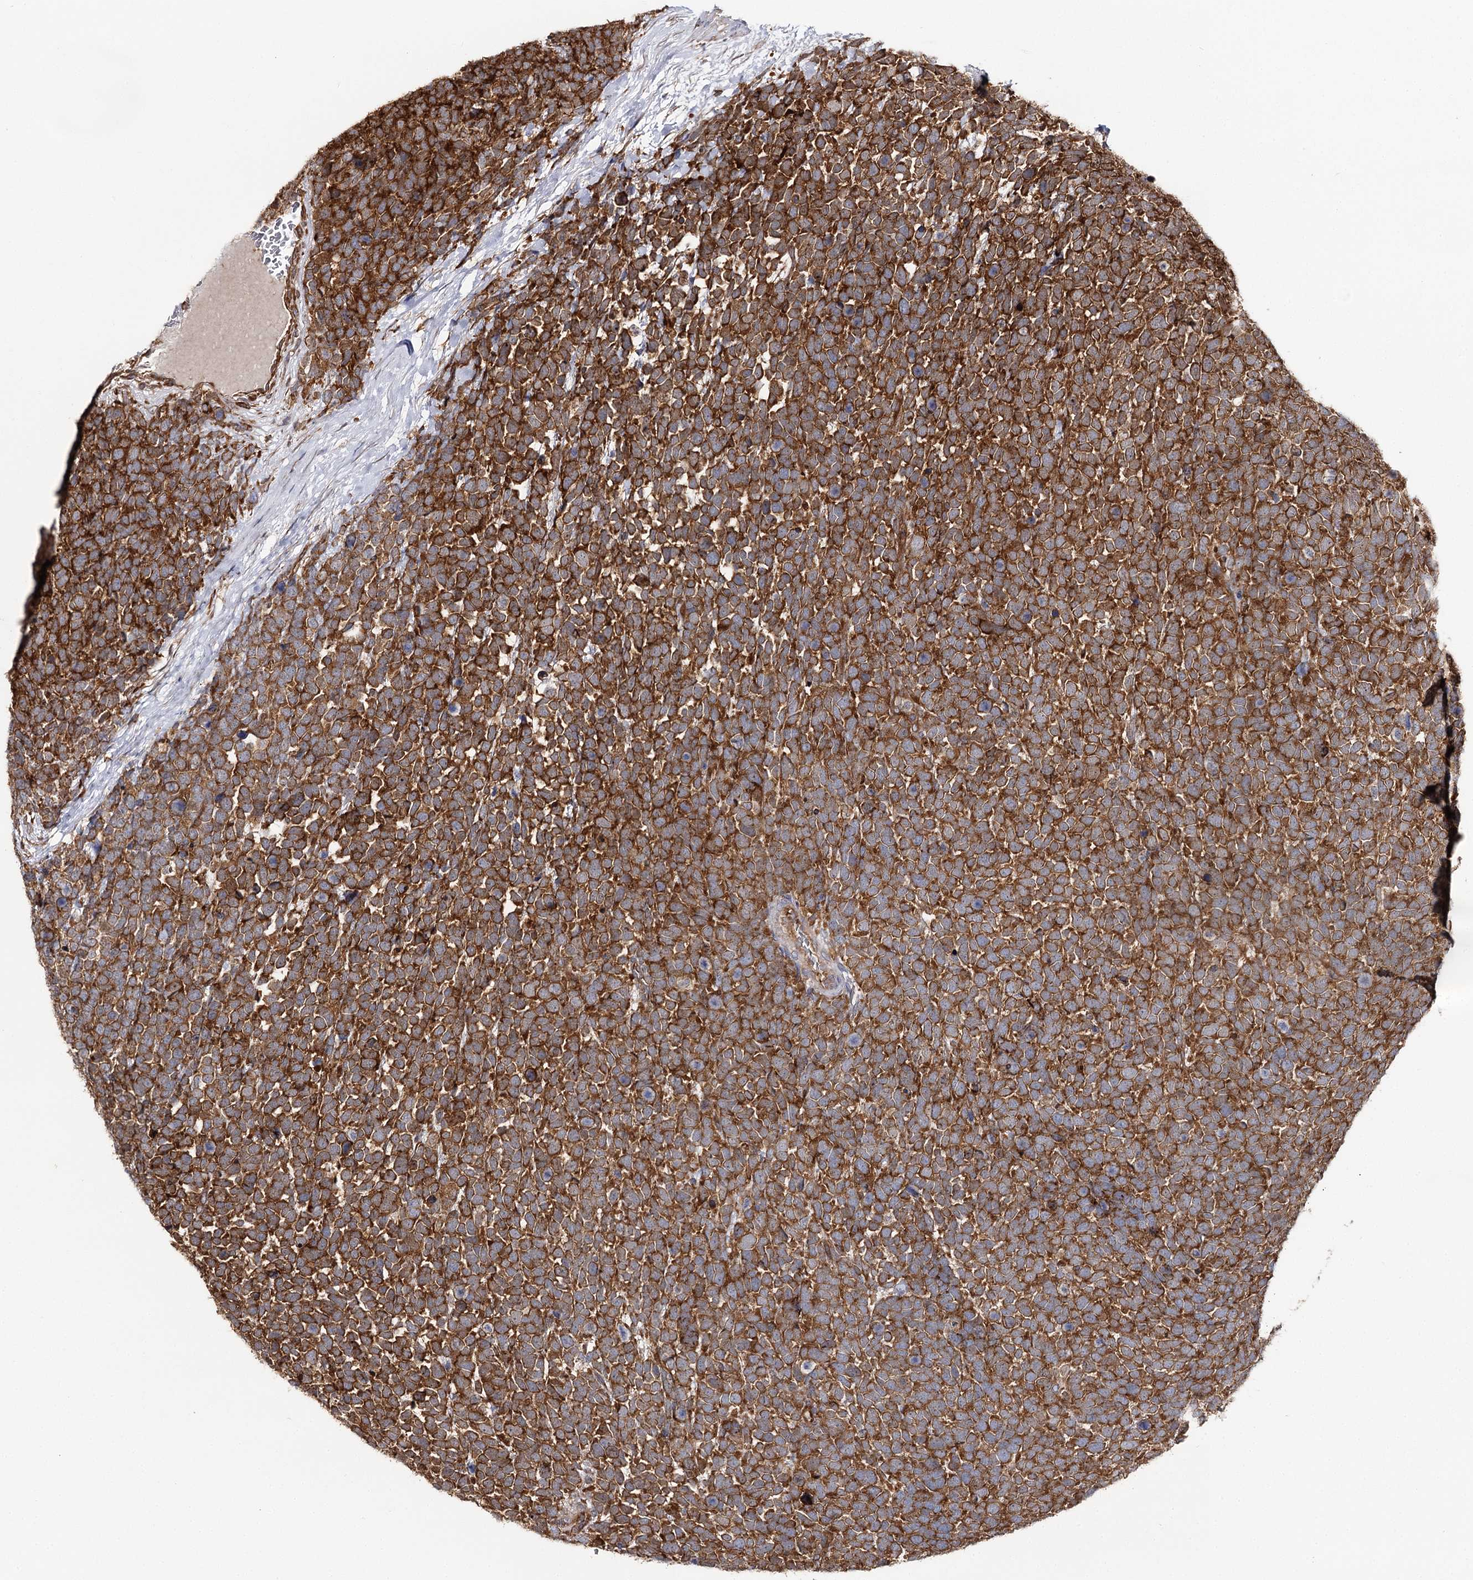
{"staining": {"intensity": "moderate", "quantity": ">75%", "location": "cytoplasmic/membranous"}, "tissue": "urothelial cancer", "cell_type": "Tumor cells", "image_type": "cancer", "snomed": [{"axis": "morphology", "description": "Urothelial carcinoma, High grade"}, {"axis": "topography", "description": "Urinary bladder"}], "caption": "Moderate cytoplasmic/membranous staining for a protein is present in about >75% of tumor cells of high-grade urothelial carcinoma using immunohistochemistry.", "gene": "SEC24B", "patient": {"sex": "female", "age": 82}}